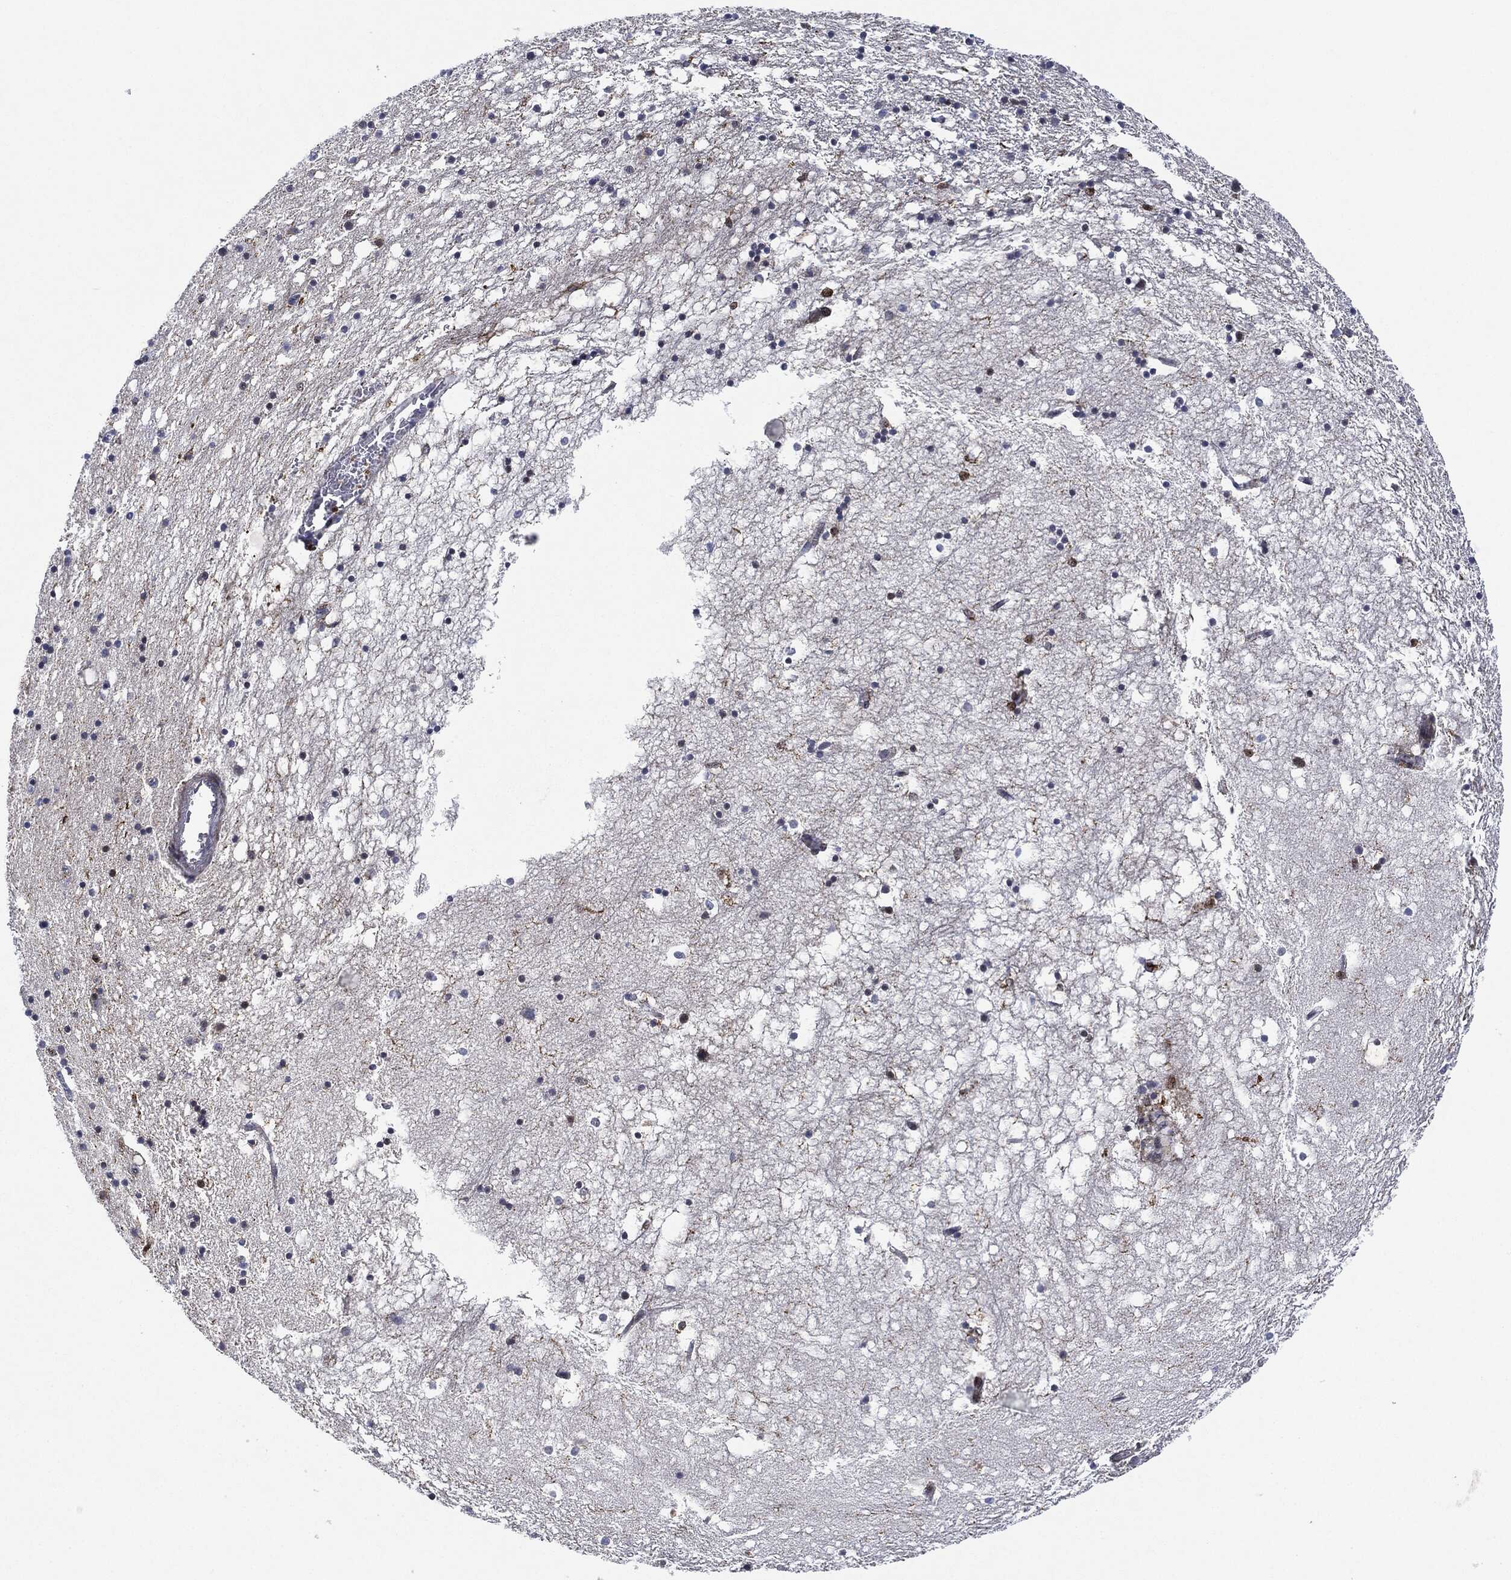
{"staining": {"intensity": "strong", "quantity": "<25%", "location": "cytoplasmic/membranous,nuclear"}, "tissue": "hippocampus", "cell_type": "Glial cells", "image_type": "normal", "snomed": [{"axis": "morphology", "description": "Normal tissue, NOS"}, {"axis": "topography", "description": "Hippocampus"}], "caption": "Protein expression analysis of unremarkable human hippocampus reveals strong cytoplasmic/membranous,nuclear expression in about <25% of glial cells. (brown staining indicates protein expression, while blue staining denotes nuclei).", "gene": "NANOS3", "patient": {"sex": "male", "age": 58}}